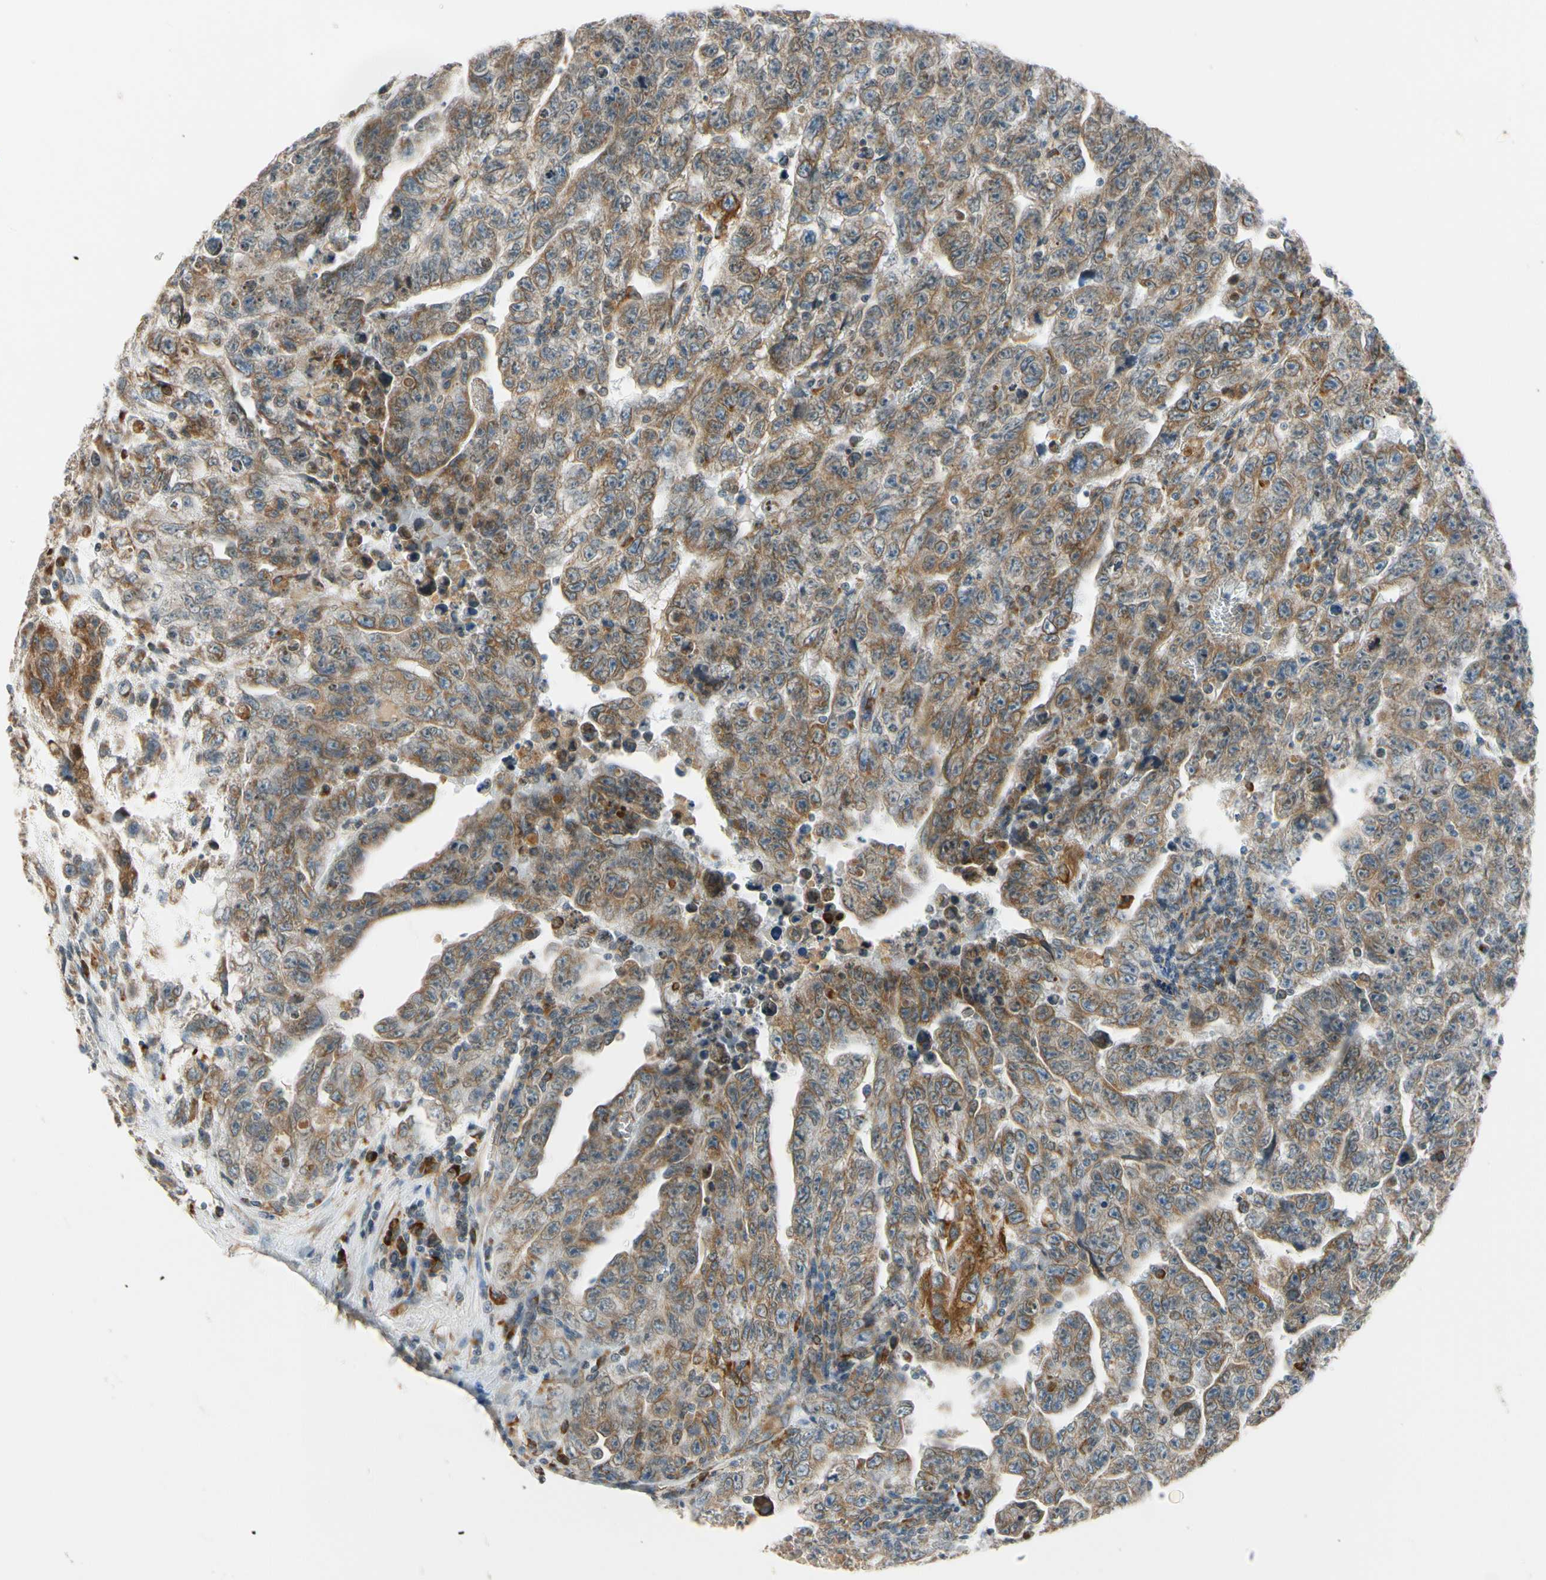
{"staining": {"intensity": "moderate", "quantity": ">75%", "location": "cytoplasmic/membranous"}, "tissue": "testis cancer", "cell_type": "Tumor cells", "image_type": "cancer", "snomed": [{"axis": "morphology", "description": "Carcinoma, Embryonal, NOS"}, {"axis": "topography", "description": "Testis"}], "caption": "Immunohistochemical staining of human testis cancer reveals medium levels of moderate cytoplasmic/membranous protein positivity in approximately >75% of tumor cells.", "gene": "RPN2", "patient": {"sex": "male", "age": 28}}